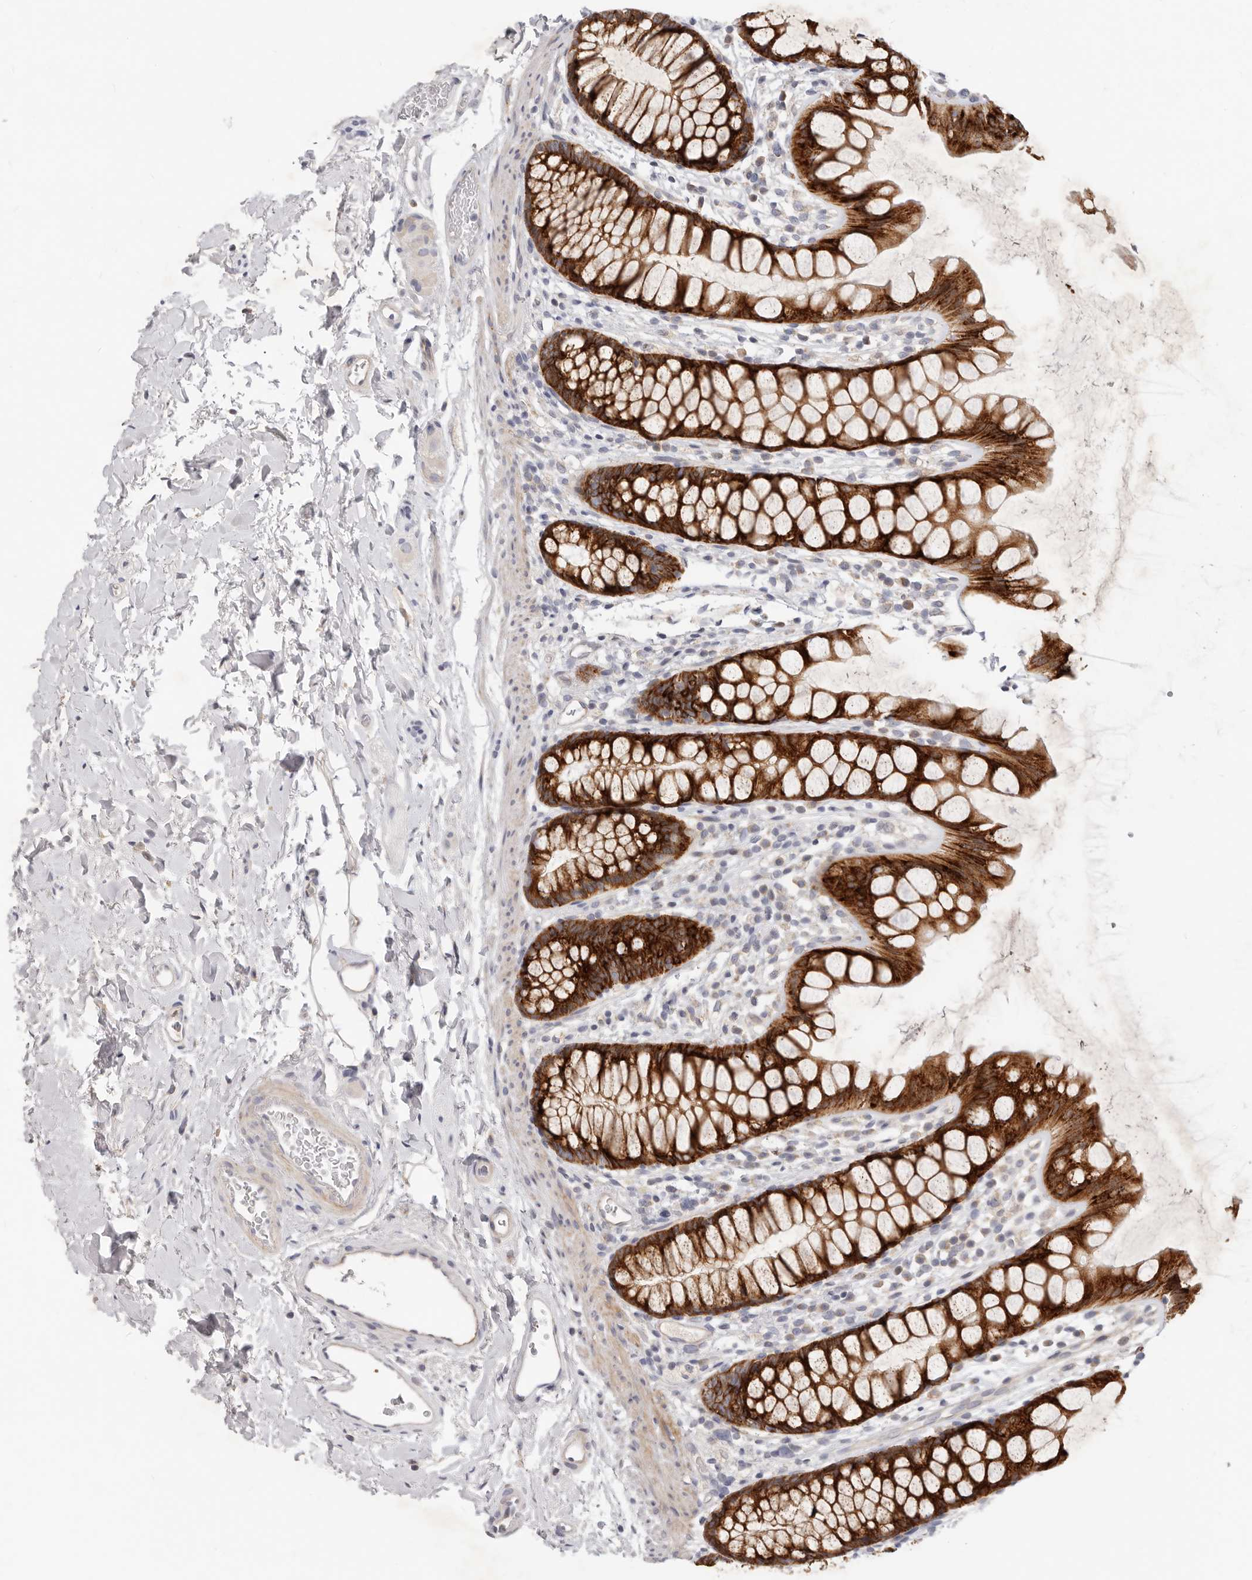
{"staining": {"intensity": "strong", "quantity": ">75%", "location": "cytoplasmic/membranous"}, "tissue": "rectum", "cell_type": "Glandular cells", "image_type": "normal", "snomed": [{"axis": "morphology", "description": "Normal tissue, NOS"}, {"axis": "topography", "description": "Rectum"}], "caption": "Rectum stained with DAB (3,3'-diaminobenzidine) immunohistochemistry (IHC) reveals high levels of strong cytoplasmic/membranous positivity in approximately >75% of glandular cells.", "gene": "TFB2M", "patient": {"sex": "female", "age": 65}}